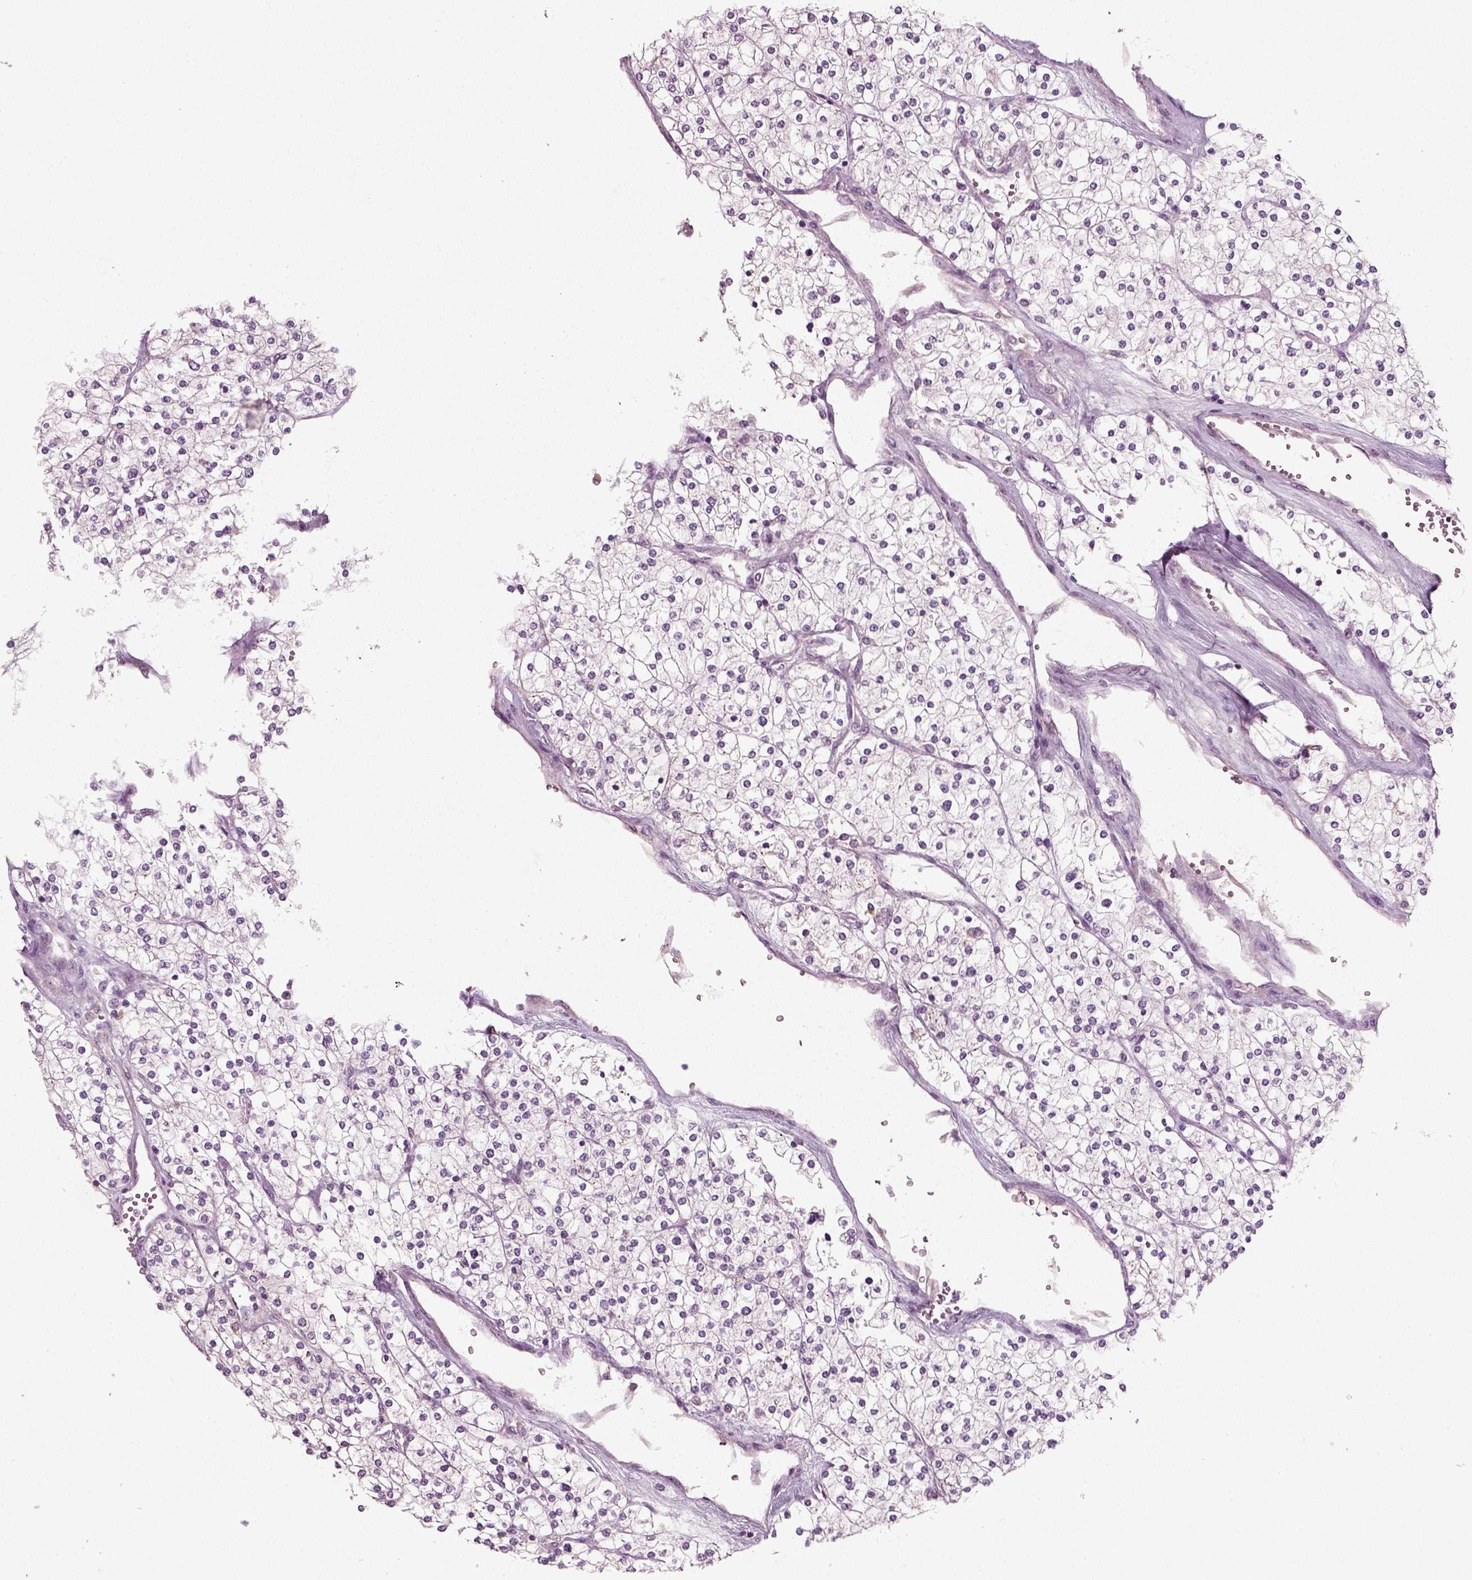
{"staining": {"intensity": "negative", "quantity": "none", "location": "none"}, "tissue": "renal cancer", "cell_type": "Tumor cells", "image_type": "cancer", "snomed": [{"axis": "morphology", "description": "Adenocarcinoma, NOS"}, {"axis": "topography", "description": "Kidney"}], "caption": "There is no significant positivity in tumor cells of renal adenocarcinoma. (DAB immunohistochemistry (IHC) visualized using brightfield microscopy, high magnification).", "gene": "RND2", "patient": {"sex": "male", "age": 80}}